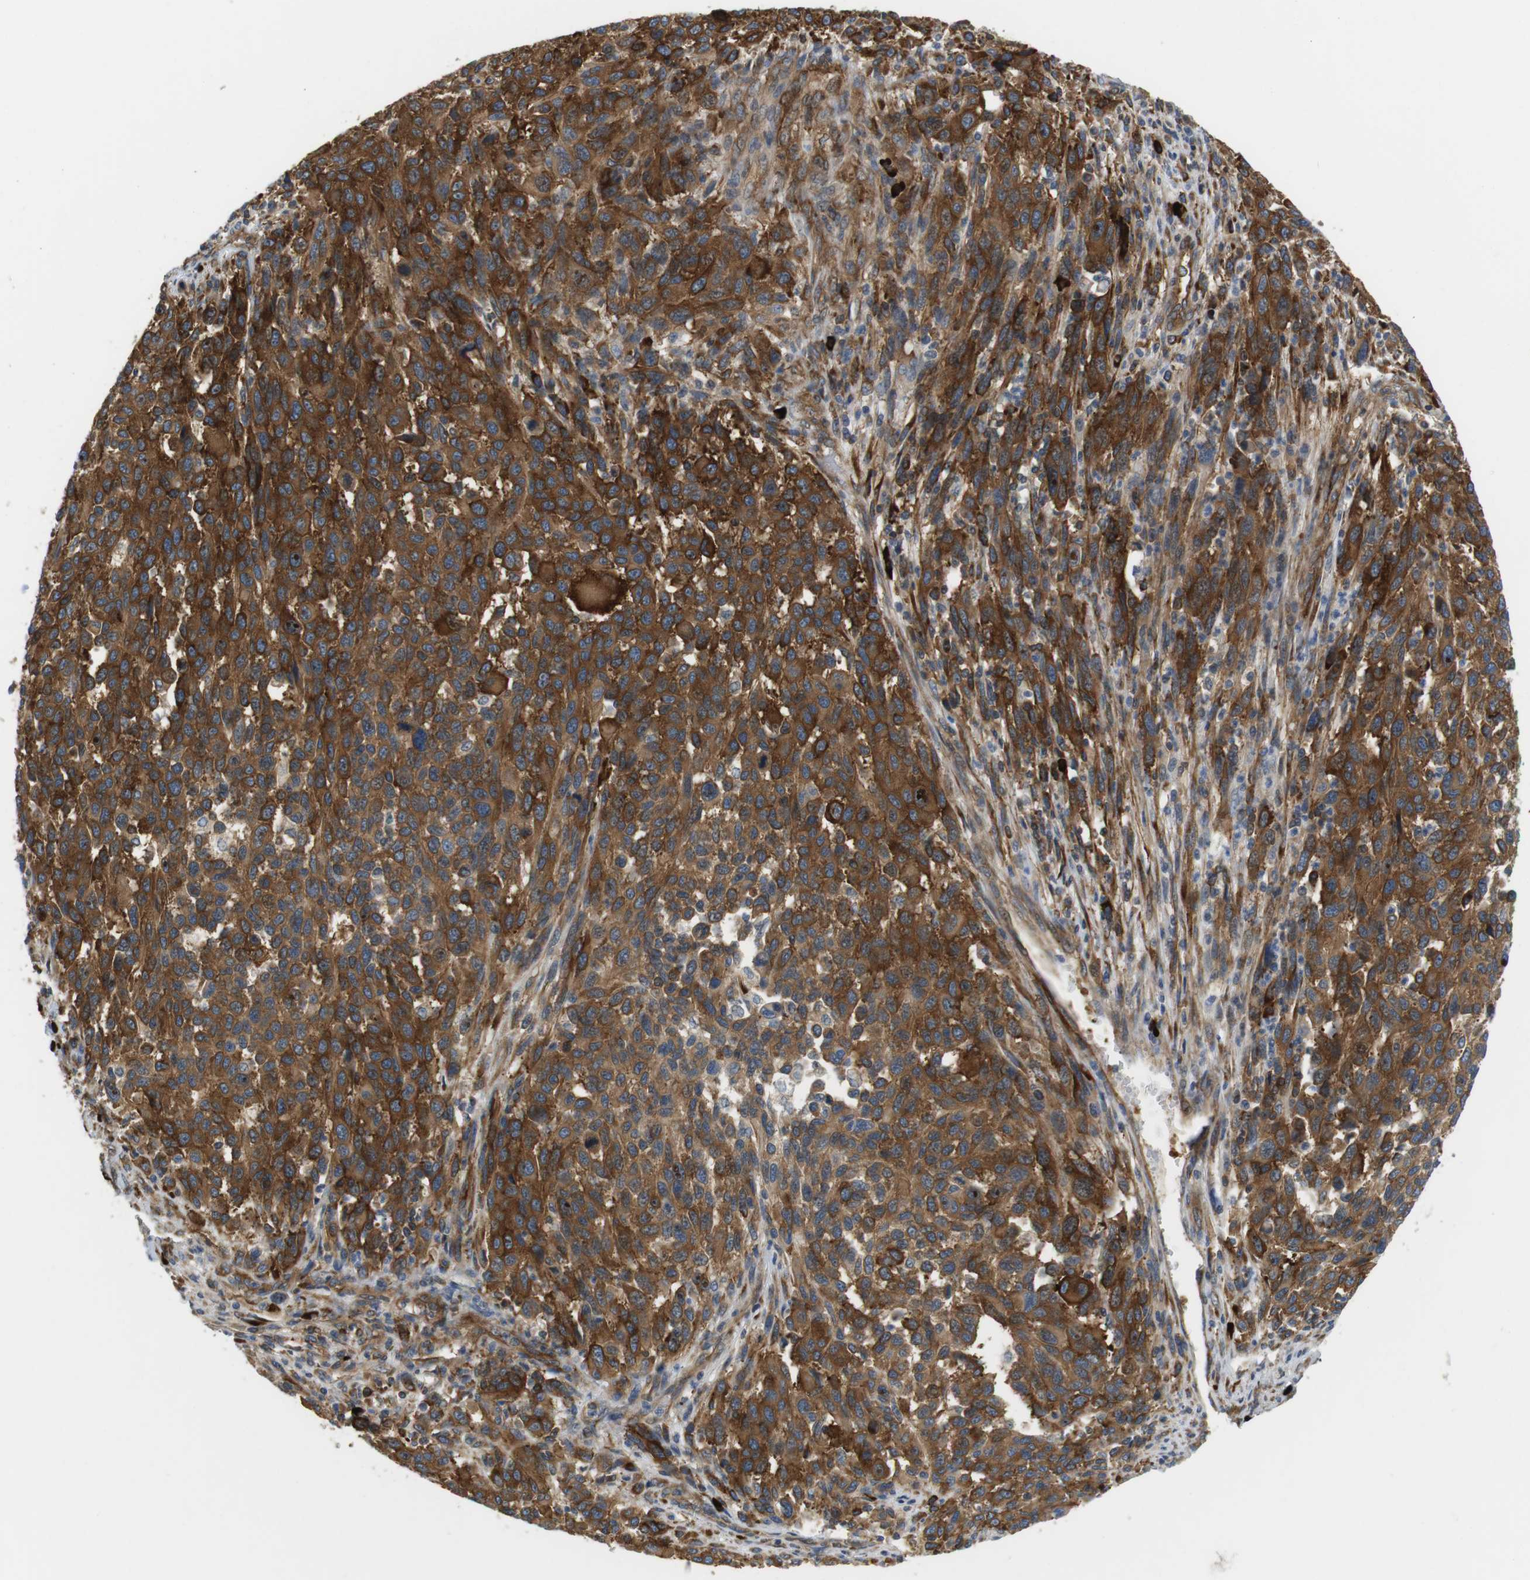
{"staining": {"intensity": "strong", "quantity": ">75%", "location": "cytoplasmic/membranous"}, "tissue": "melanoma", "cell_type": "Tumor cells", "image_type": "cancer", "snomed": [{"axis": "morphology", "description": "Malignant melanoma, Metastatic site"}, {"axis": "topography", "description": "Lymph node"}], "caption": "DAB immunohistochemical staining of malignant melanoma (metastatic site) displays strong cytoplasmic/membranous protein expression in about >75% of tumor cells.", "gene": "TMEM200A", "patient": {"sex": "male", "age": 61}}